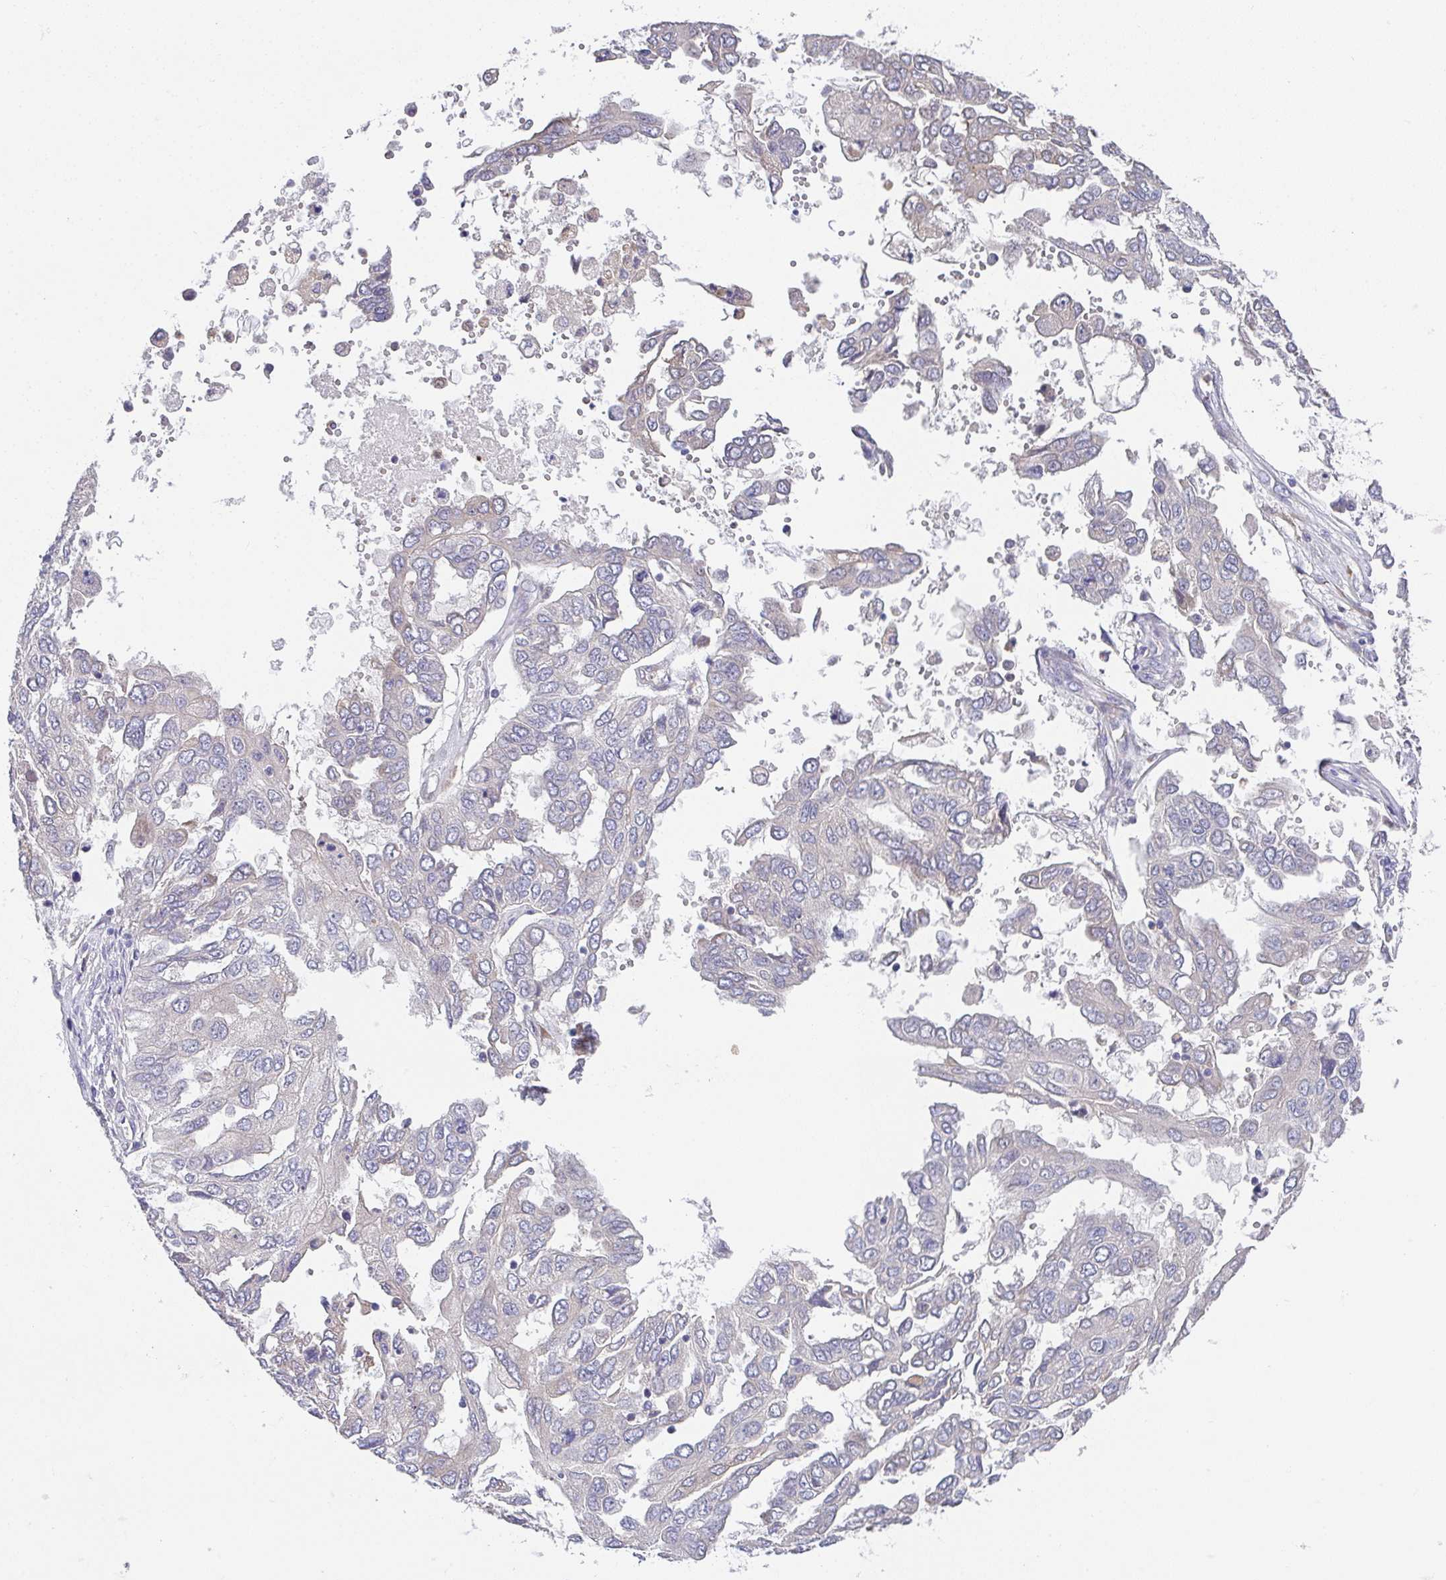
{"staining": {"intensity": "negative", "quantity": "none", "location": "none"}, "tissue": "ovarian cancer", "cell_type": "Tumor cells", "image_type": "cancer", "snomed": [{"axis": "morphology", "description": "Cystadenocarcinoma, serous, NOS"}, {"axis": "topography", "description": "Ovary"}], "caption": "Immunohistochemistry histopathology image of serous cystadenocarcinoma (ovarian) stained for a protein (brown), which displays no staining in tumor cells.", "gene": "TSPAN31", "patient": {"sex": "female", "age": 53}}